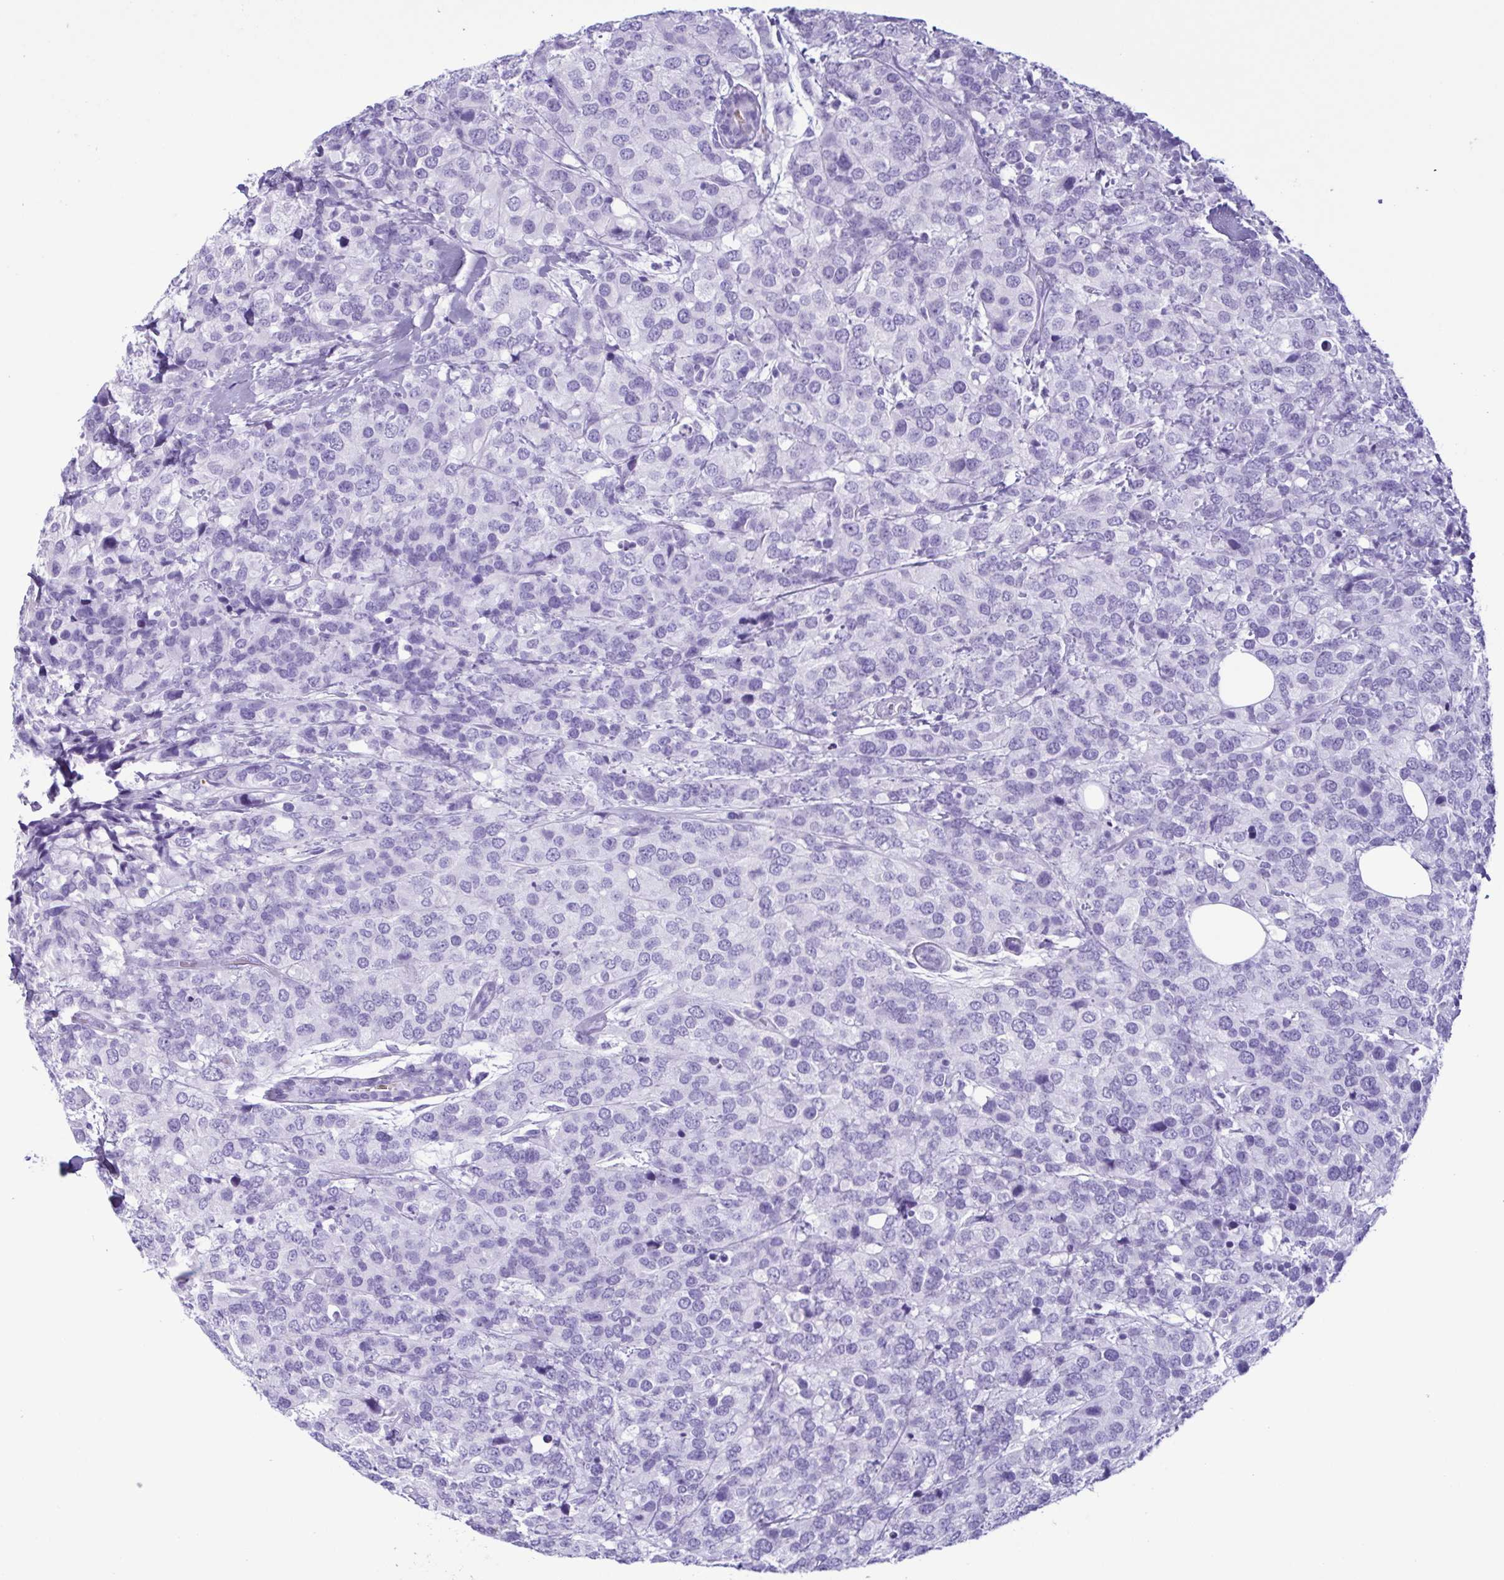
{"staining": {"intensity": "negative", "quantity": "none", "location": "none"}, "tissue": "breast cancer", "cell_type": "Tumor cells", "image_type": "cancer", "snomed": [{"axis": "morphology", "description": "Lobular carcinoma"}, {"axis": "topography", "description": "Breast"}], "caption": "Human lobular carcinoma (breast) stained for a protein using immunohistochemistry (IHC) displays no positivity in tumor cells.", "gene": "LTF", "patient": {"sex": "female", "age": 59}}